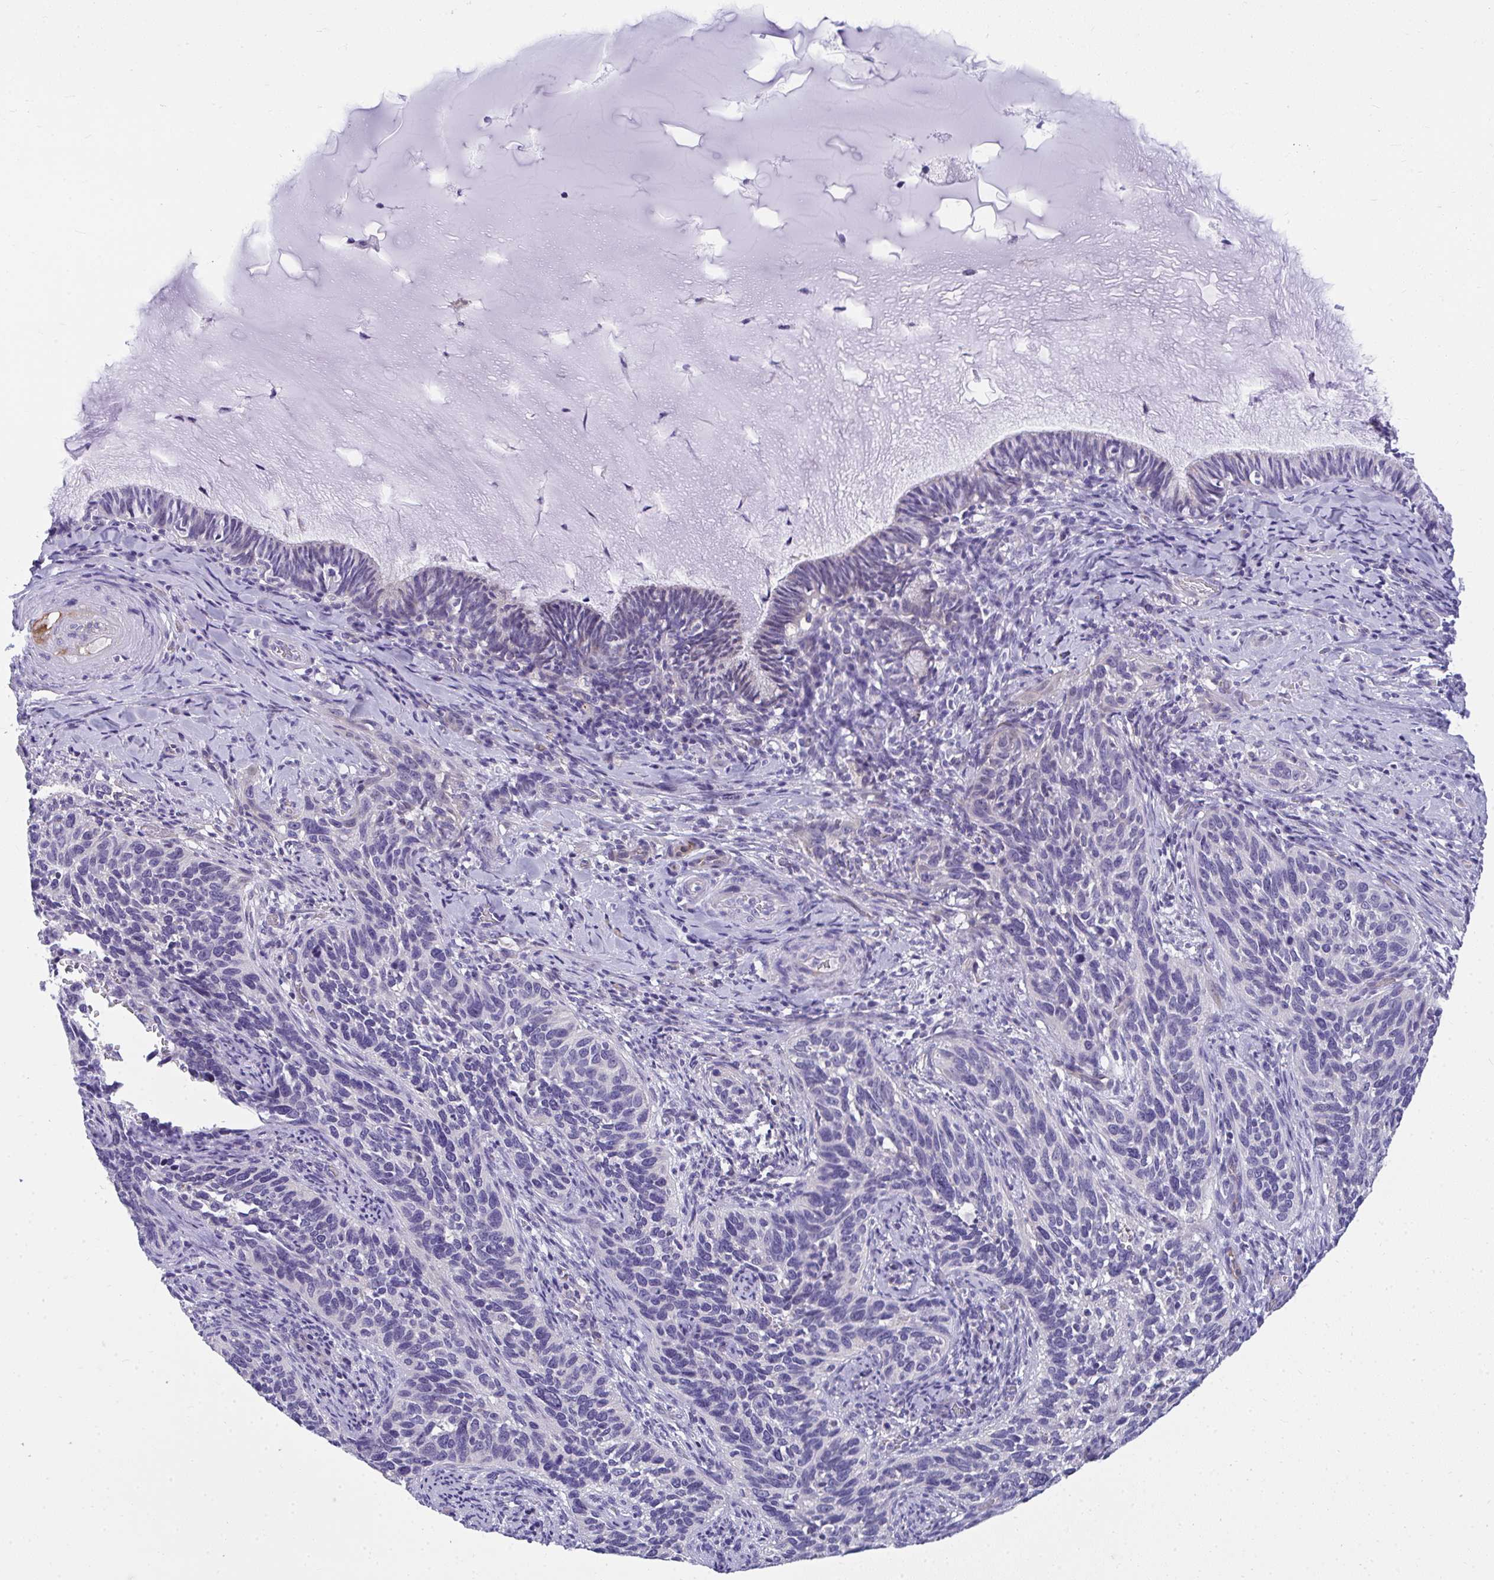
{"staining": {"intensity": "negative", "quantity": "none", "location": "none"}, "tissue": "cervical cancer", "cell_type": "Tumor cells", "image_type": "cancer", "snomed": [{"axis": "morphology", "description": "Squamous cell carcinoma, NOS"}, {"axis": "topography", "description": "Cervix"}], "caption": "This is an immunohistochemistry (IHC) image of human cervical squamous cell carcinoma. There is no staining in tumor cells.", "gene": "TSBP1", "patient": {"sex": "female", "age": 51}}